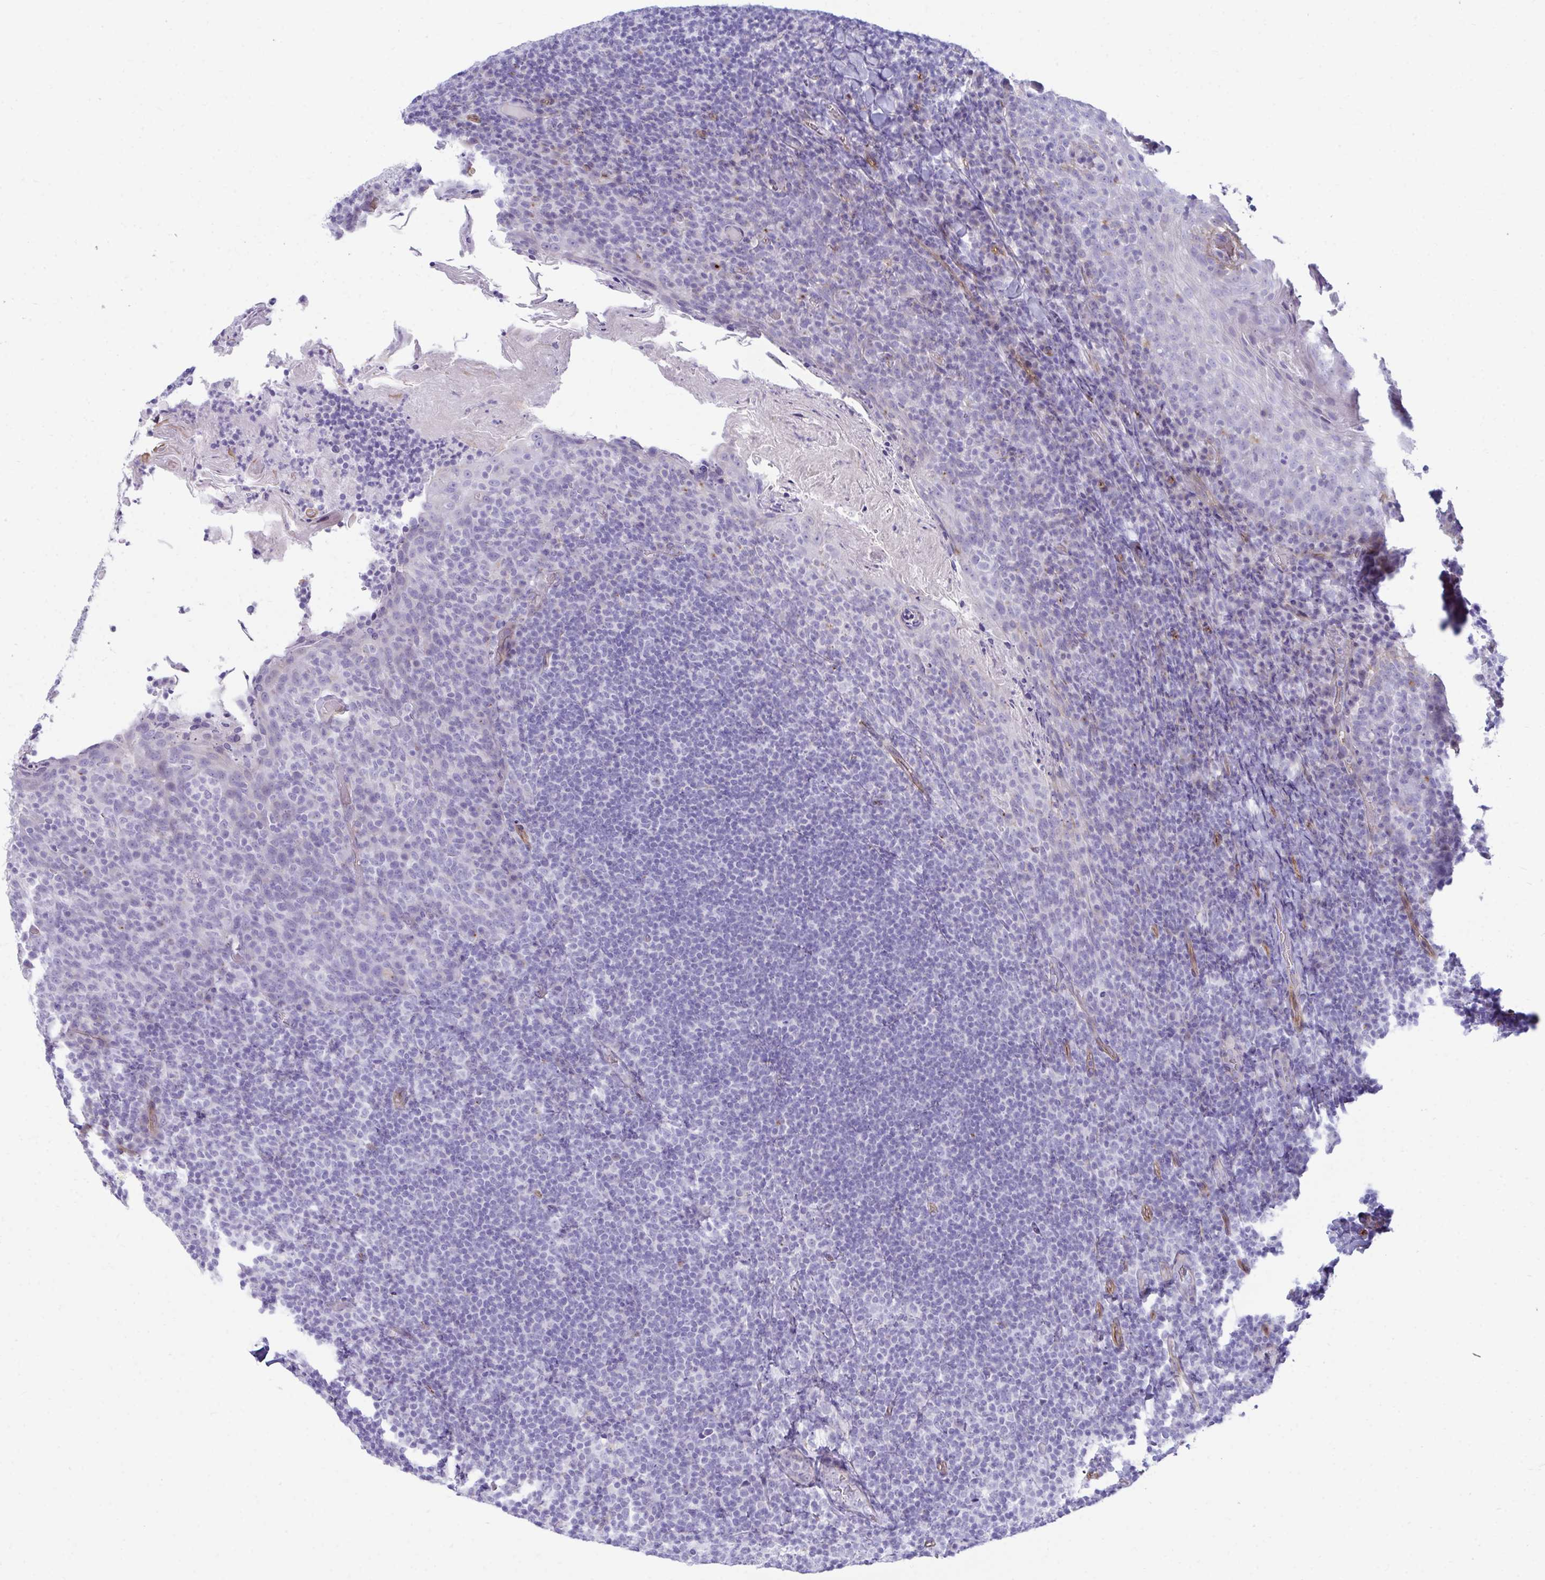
{"staining": {"intensity": "negative", "quantity": "none", "location": "none"}, "tissue": "tonsil", "cell_type": "Germinal center cells", "image_type": "normal", "snomed": [{"axis": "morphology", "description": "Normal tissue, NOS"}, {"axis": "topography", "description": "Tonsil"}], "caption": "An immunohistochemistry (IHC) histopathology image of normal tonsil is shown. There is no staining in germinal center cells of tonsil. The staining was performed using DAB (3,3'-diaminobenzidine) to visualize the protein expression in brown, while the nuclei were stained in blue with hematoxylin (Magnification: 20x).", "gene": "UBL3", "patient": {"sex": "female", "age": 10}}